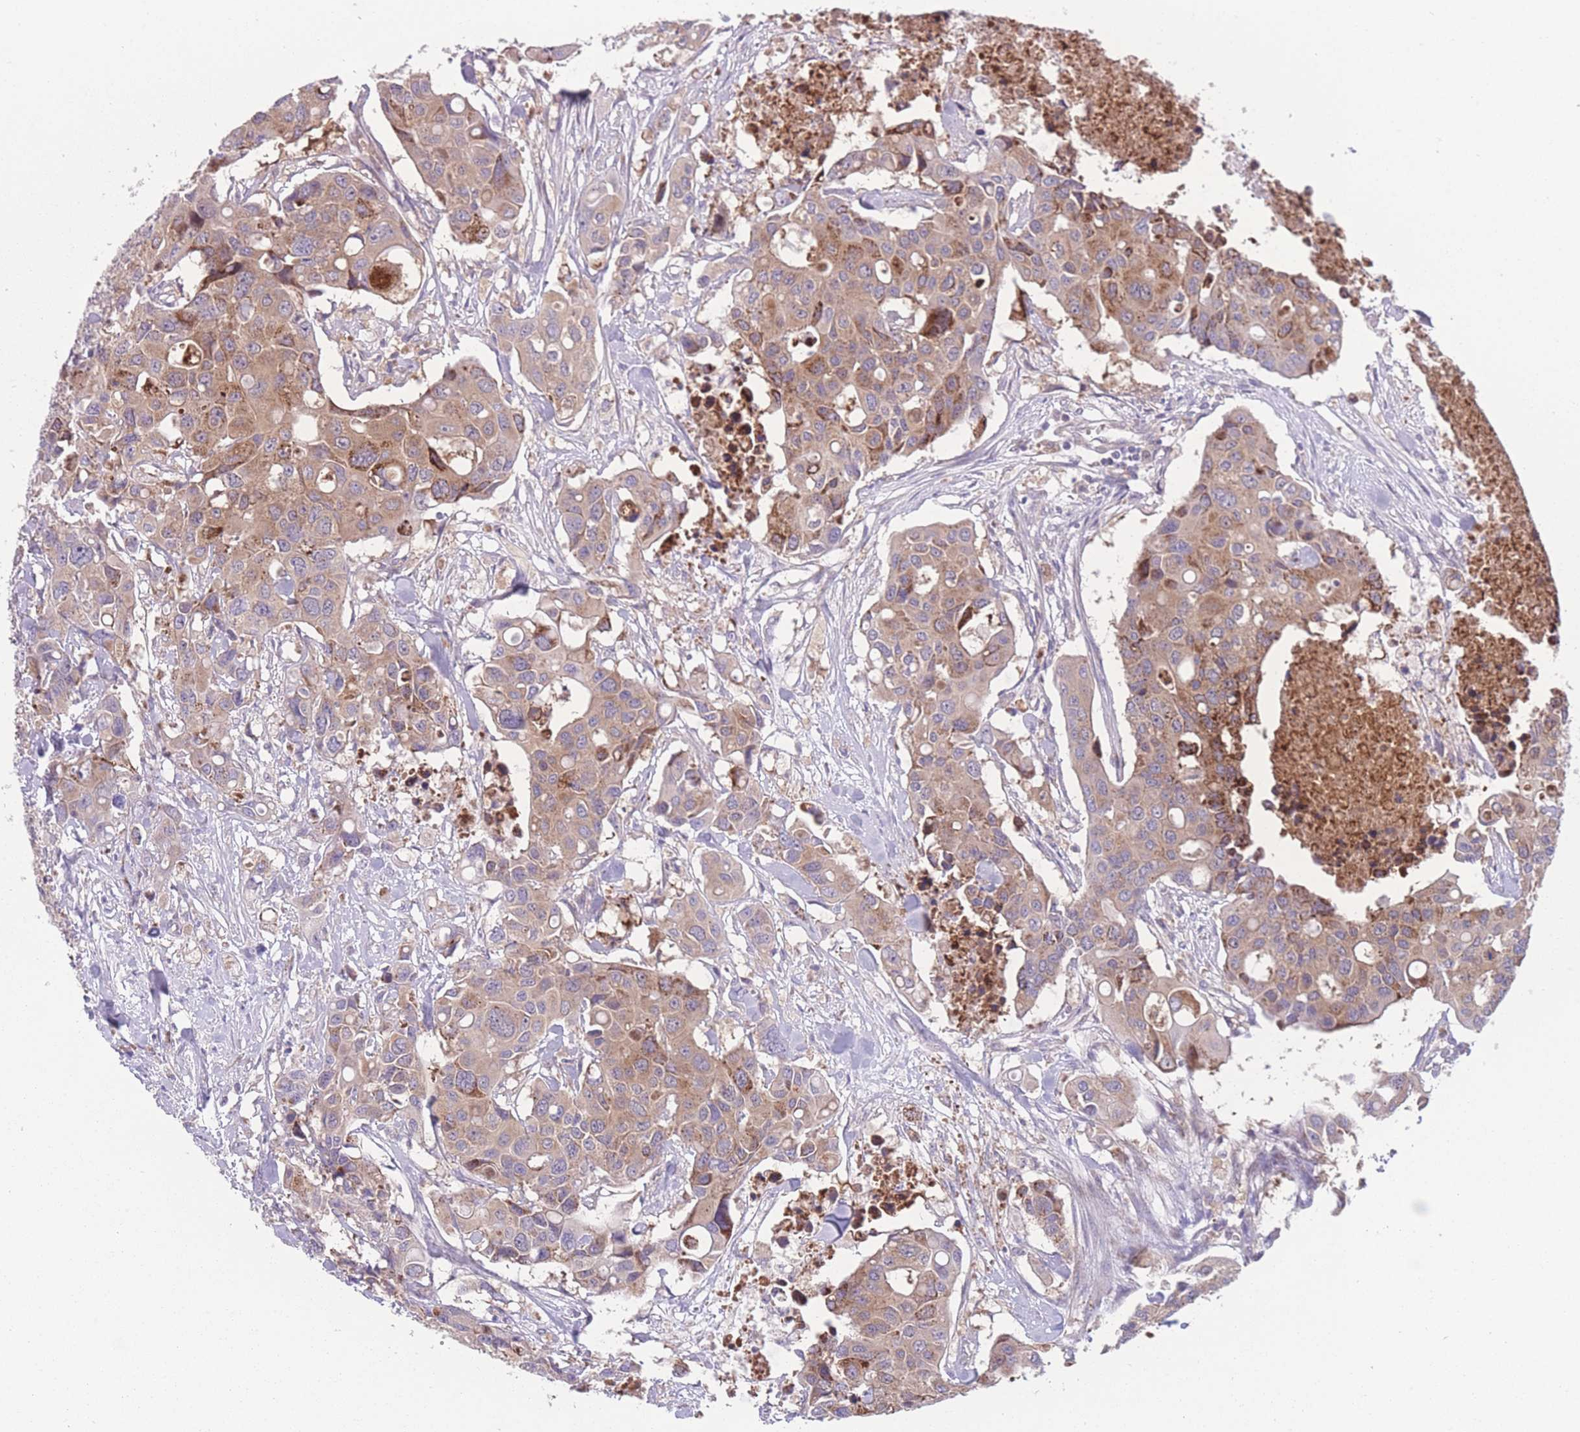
{"staining": {"intensity": "moderate", "quantity": ">75%", "location": "cytoplasmic/membranous"}, "tissue": "colorectal cancer", "cell_type": "Tumor cells", "image_type": "cancer", "snomed": [{"axis": "morphology", "description": "Adenocarcinoma, NOS"}, {"axis": "topography", "description": "Colon"}], "caption": "A photomicrograph of adenocarcinoma (colorectal) stained for a protein exhibits moderate cytoplasmic/membranous brown staining in tumor cells.", "gene": "CCT6B", "patient": {"sex": "male", "age": 77}}